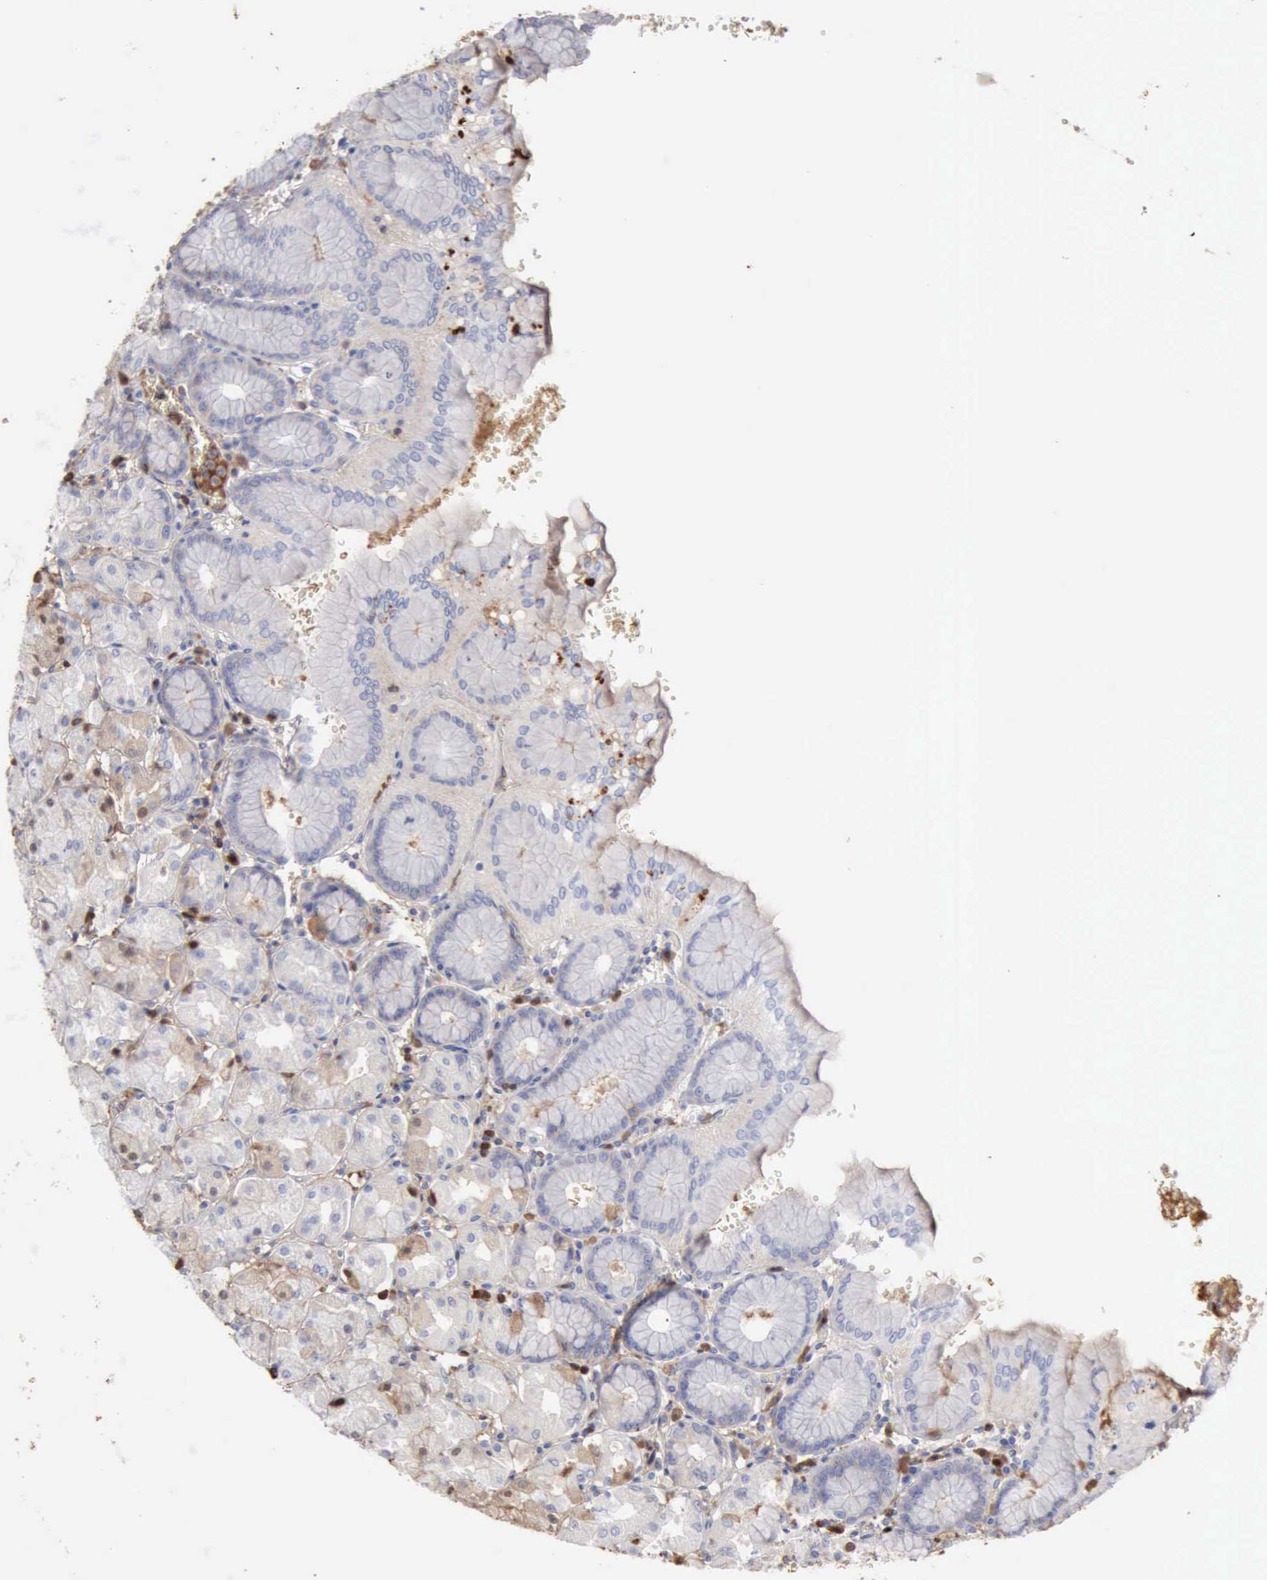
{"staining": {"intensity": "negative", "quantity": "none", "location": "none"}, "tissue": "stomach", "cell_type": "Glandular cells", "image_type": "normal", "snomed": [{"axis": "morphology", "description": "Normal tissue, NOS"}, {"axis": "topography", "description": "Stomach, upper"}, {"axis": "topography", "description": "Stomach"}], "caption": "This photomicrograph is of unremarkable stomach stained with immunohistochemistry to label a protein in brown with the nuclei are counter-stained blue. There is no expression in glandular cells.", "gene": "SERPINA1", "patient": {"sex": "male", "age": 76}}